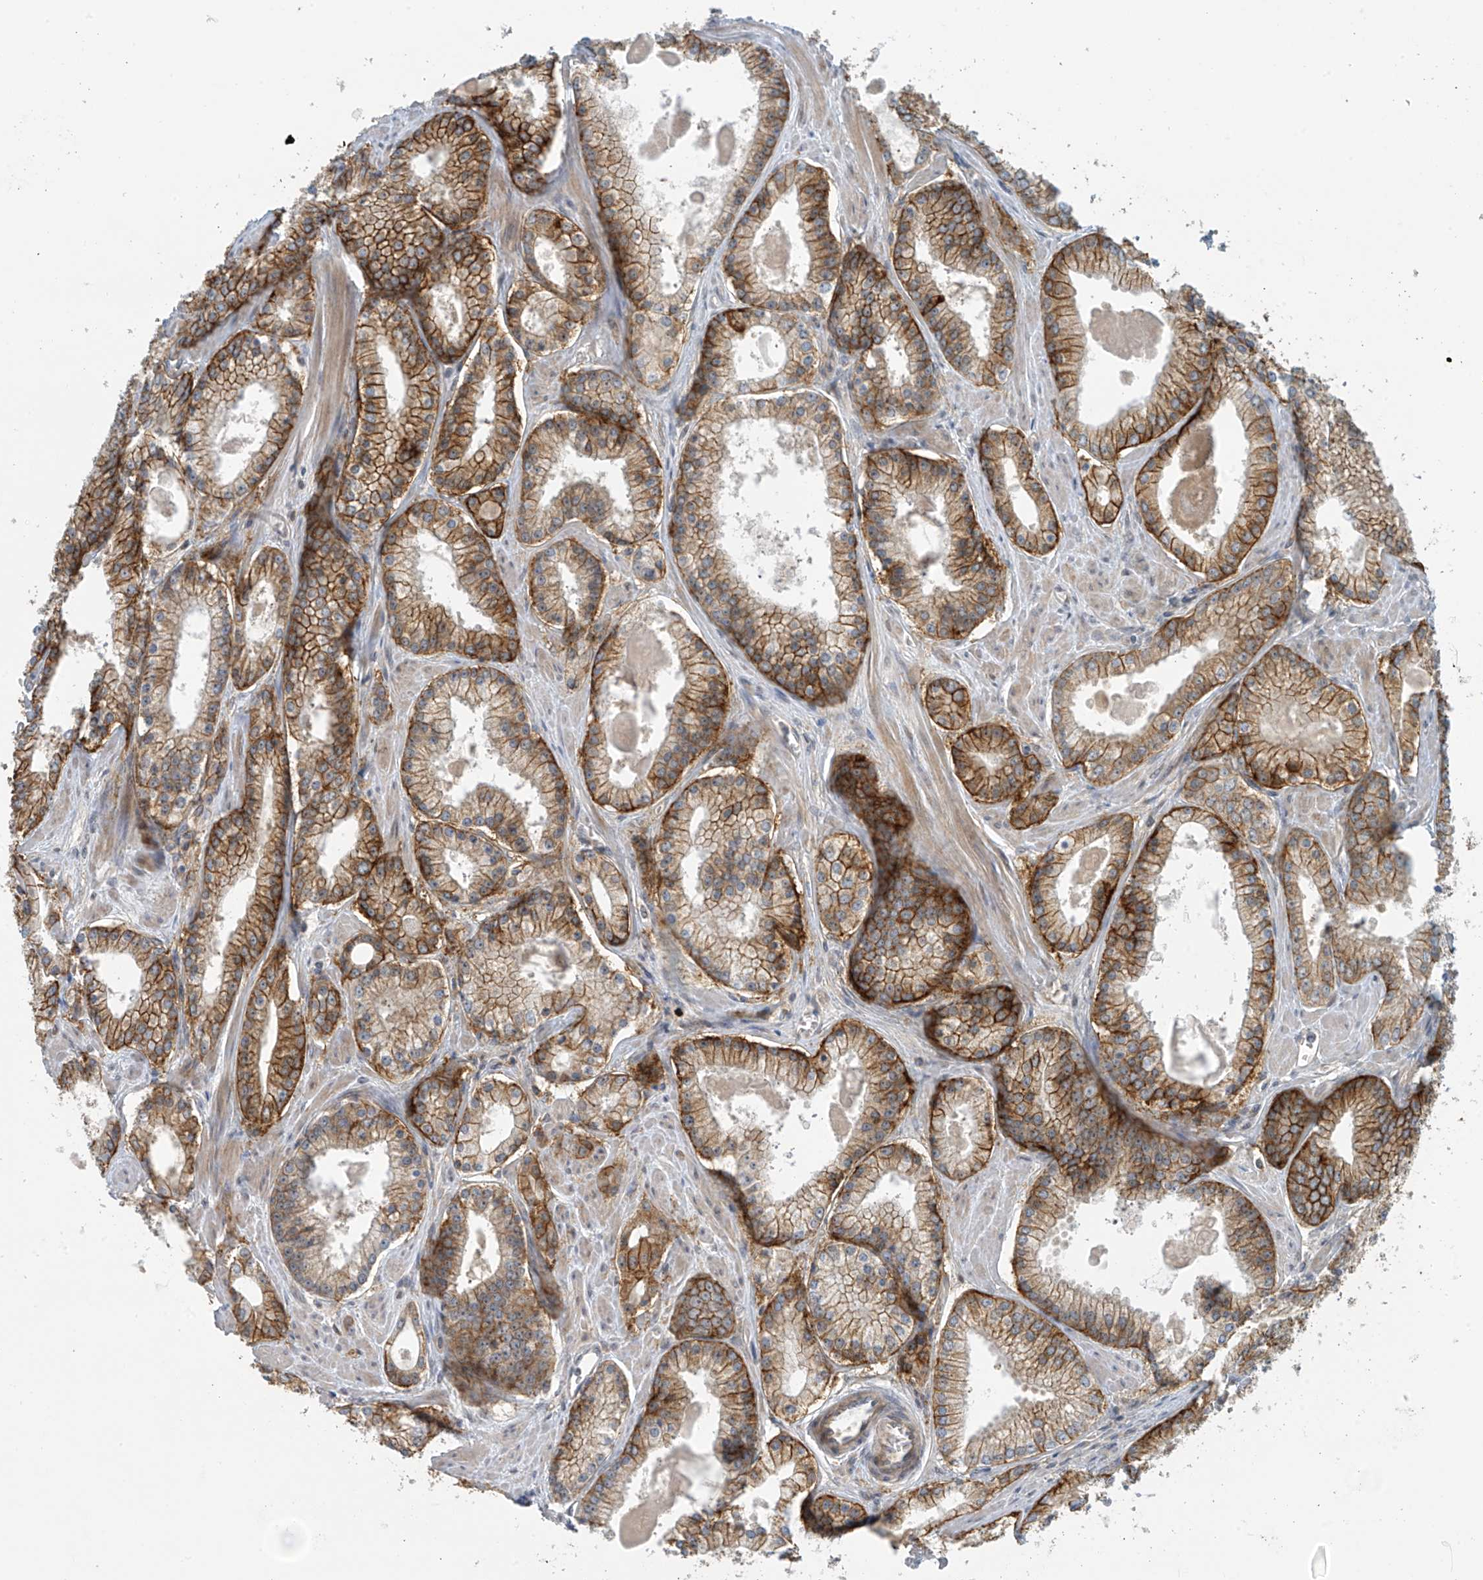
{"staining": {"intensity": "moderate", "quantity": ">75%", "location": "cytoplasmic/membranous"}, "tissue": "prostate cancer", "cell_type": "Tumor cells", "image_type": "cancer", "snomed": [{"axis": "morphology", "description": "Adenocarcinoma, Low grade"}, {"axis": "topography", "description": "Prostate"}], "caption": "A photomicrograph of adenocarcinoma (low-grade) (prostate) stained for a protein shows moderate cytoplasmic/membranous brown staining in tumor cells. (brown staining indicates protein expression, while blue staining denotes nuclei).", "gene": "FSD1L", "patient": {"sex": "male", "age": 54}}